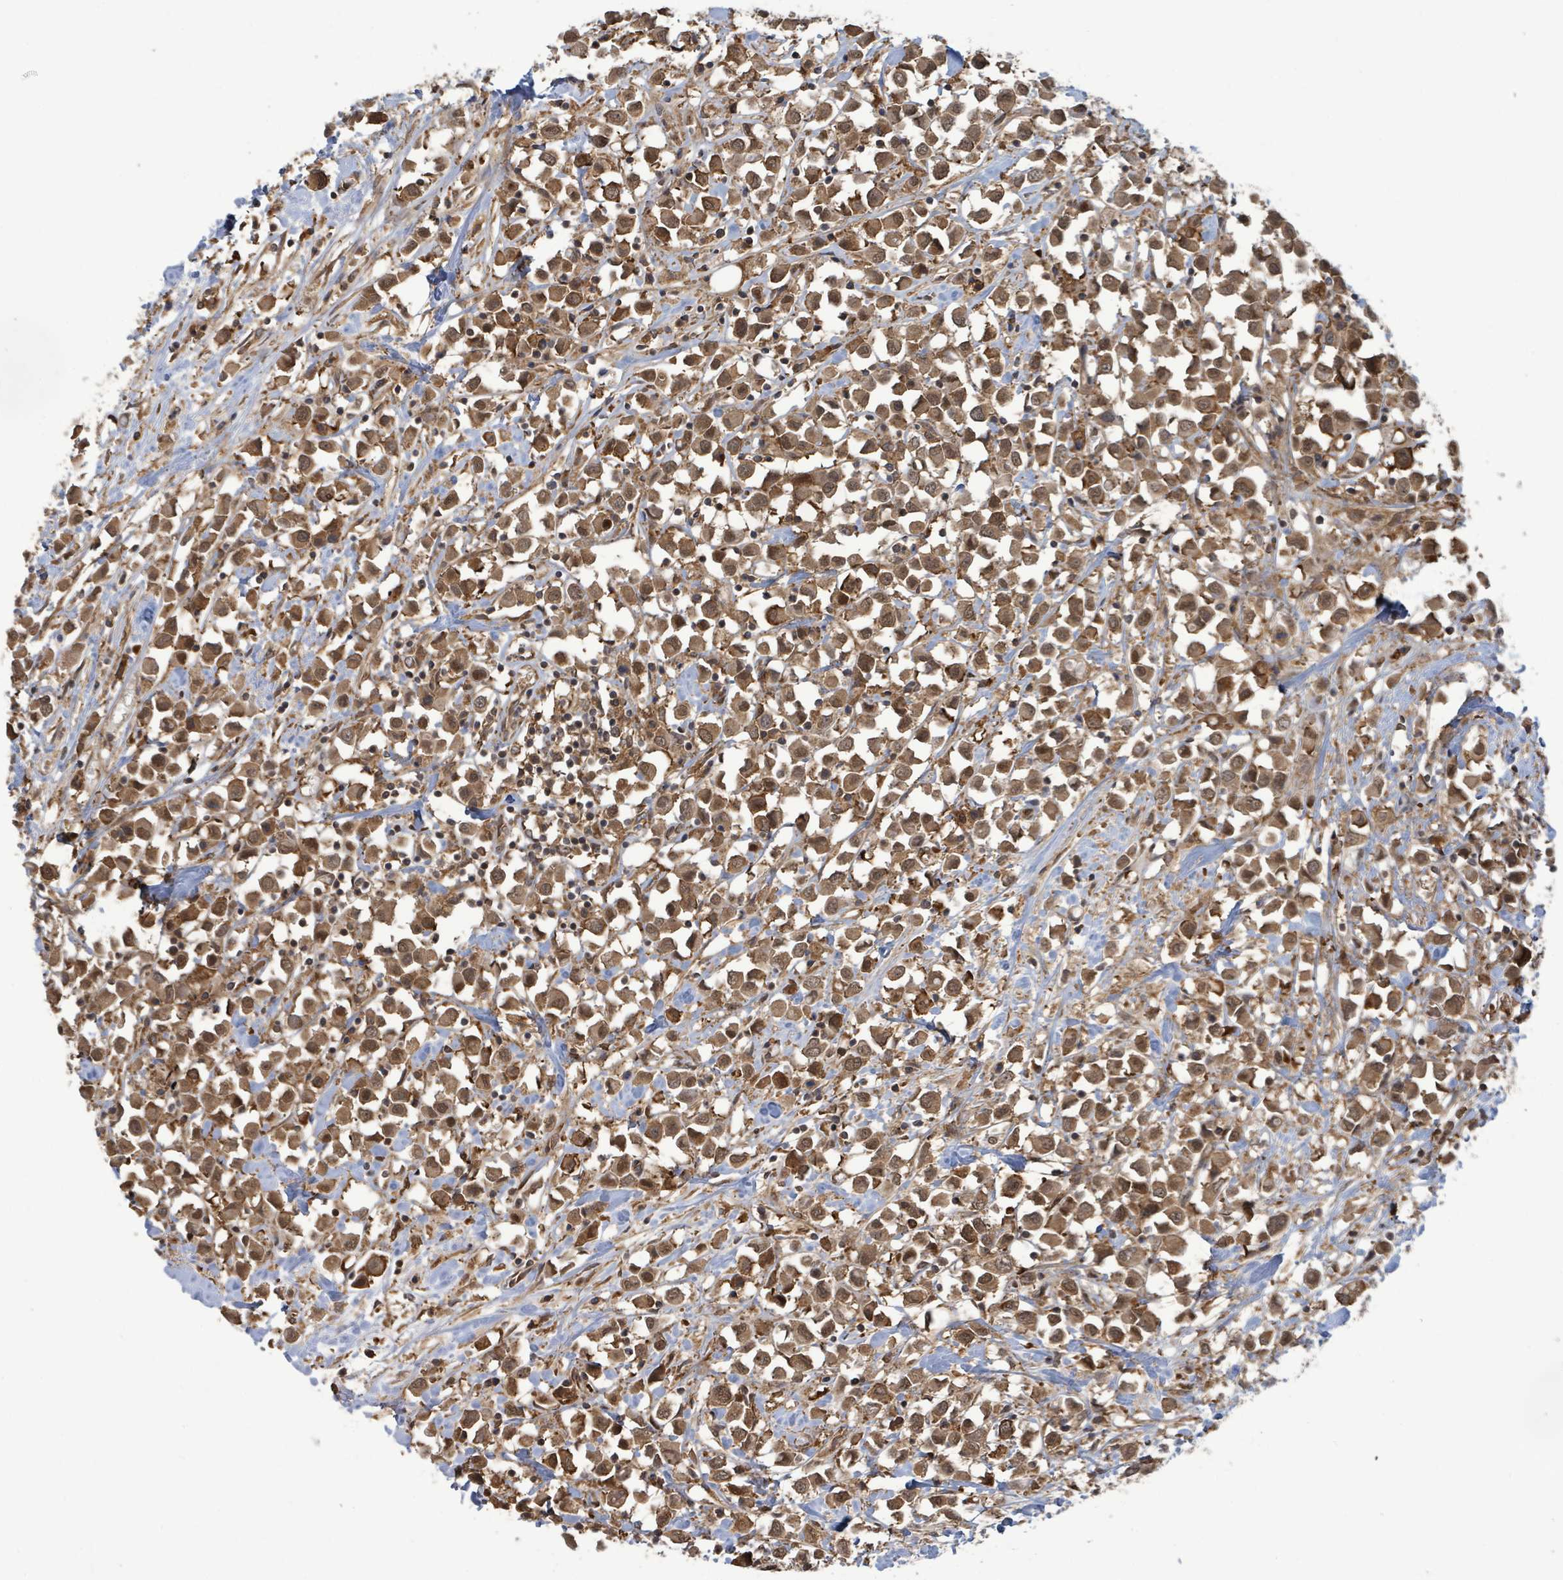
{"staining": {"intensity": "strong", "quantity": ">75%", "location": "cytoplasmic/membranous,nuclear"}, "tissue": "breast cancer", "cell_type": "Tumor cells", "image_type": "cancer", "snomed": [{"axis": "morphology", "description": "Duct carcinoma"}, {"axis": "topography", "description": "Breast"}], "caption": "This micrograph displays immunohistochemistry (IHC) staining of human breast cancer, with high strong cytoplasmic/membranous and nuclear positivity in approximately >75% of tumor cells.", "gene": "KLC1", "patient": {"sex": "female", "age": 61}}